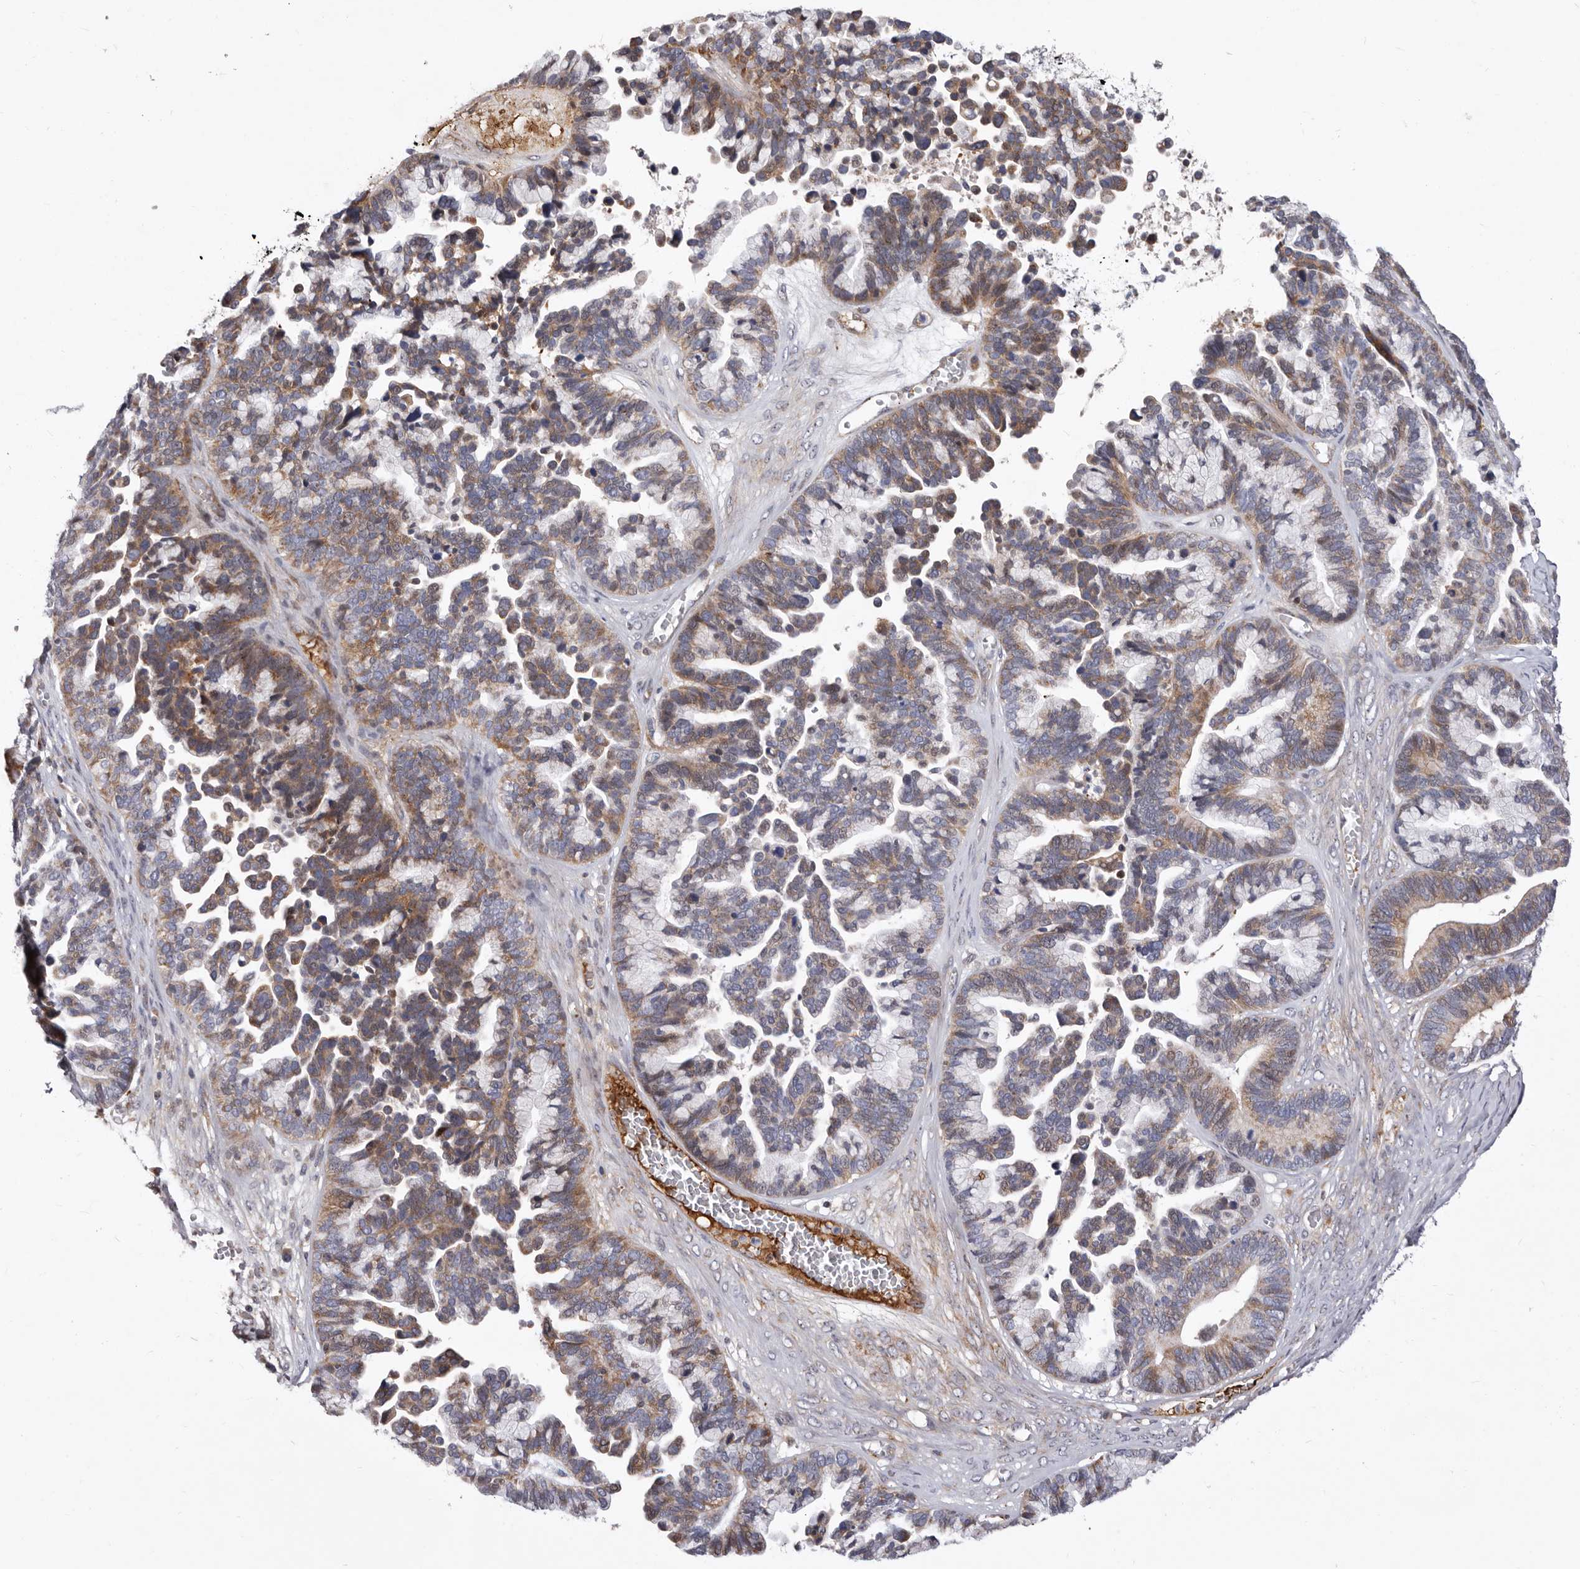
{"staining": {"intensity": "moderate", "quantity": ">75%", "location": "cytoplasmic/membranous"}, "tissue": "ovarian cancer", "cell_type": "Tumor cells", "image_type": "cancer", "snomed": [{"axis": "morphology", "description": "Cystadenocarcinoma, serous, NOS"}, {"axis": "topography", "description": "Ovary"}], "caption": "Protein staining of serous cystadenocarcinoma (ovarian) tissue shows moderate cytoplasmic/membranous positivity in about >75% of tumor cells.", "gene": "NUBPL", "patient": {"sex": "female", "age": 56}}